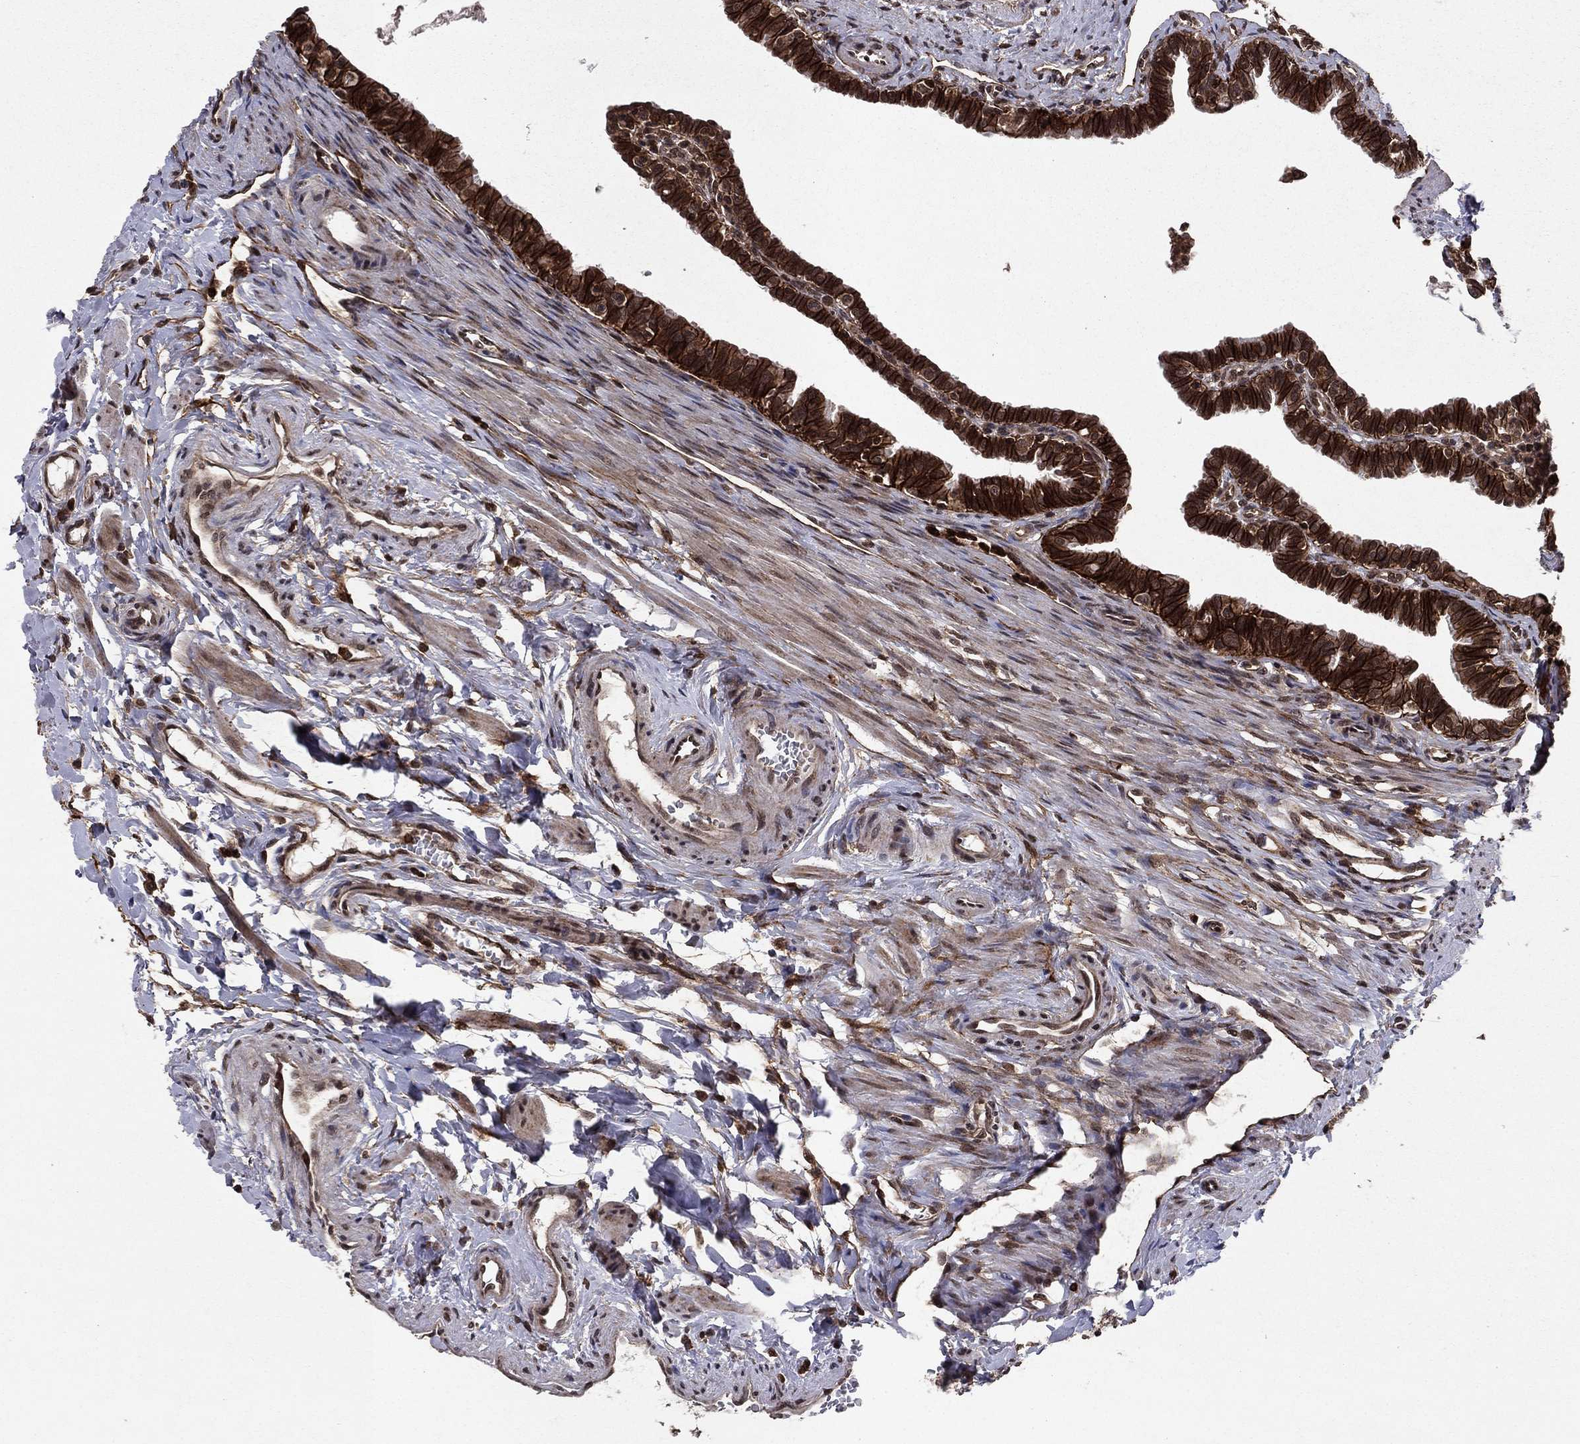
{"staining": {"intensity": "strong", "quantity": ">75%", "location": "cytoplasmic/membranous"}, "tissue": "fallopian tube", "cell_type": "Glandular cells", "image_type": "normal", "snomed": [{"axis": "morphology", "description": "Normal tissue, NOS"}, {"axis": "topography", "description": "Fallopian tube"}], "caption": "Protein staining of benign fallopian tube exhibits strong cytoplasmic/membranous expression in approximately >75% of glandular cells. (DAB (3,3'-diaminobenzidine) = brown stain, brightfield microscopy at high magnification).", "gene": "SSX2IP", "patient": {"sex": "female", "age": 36}}